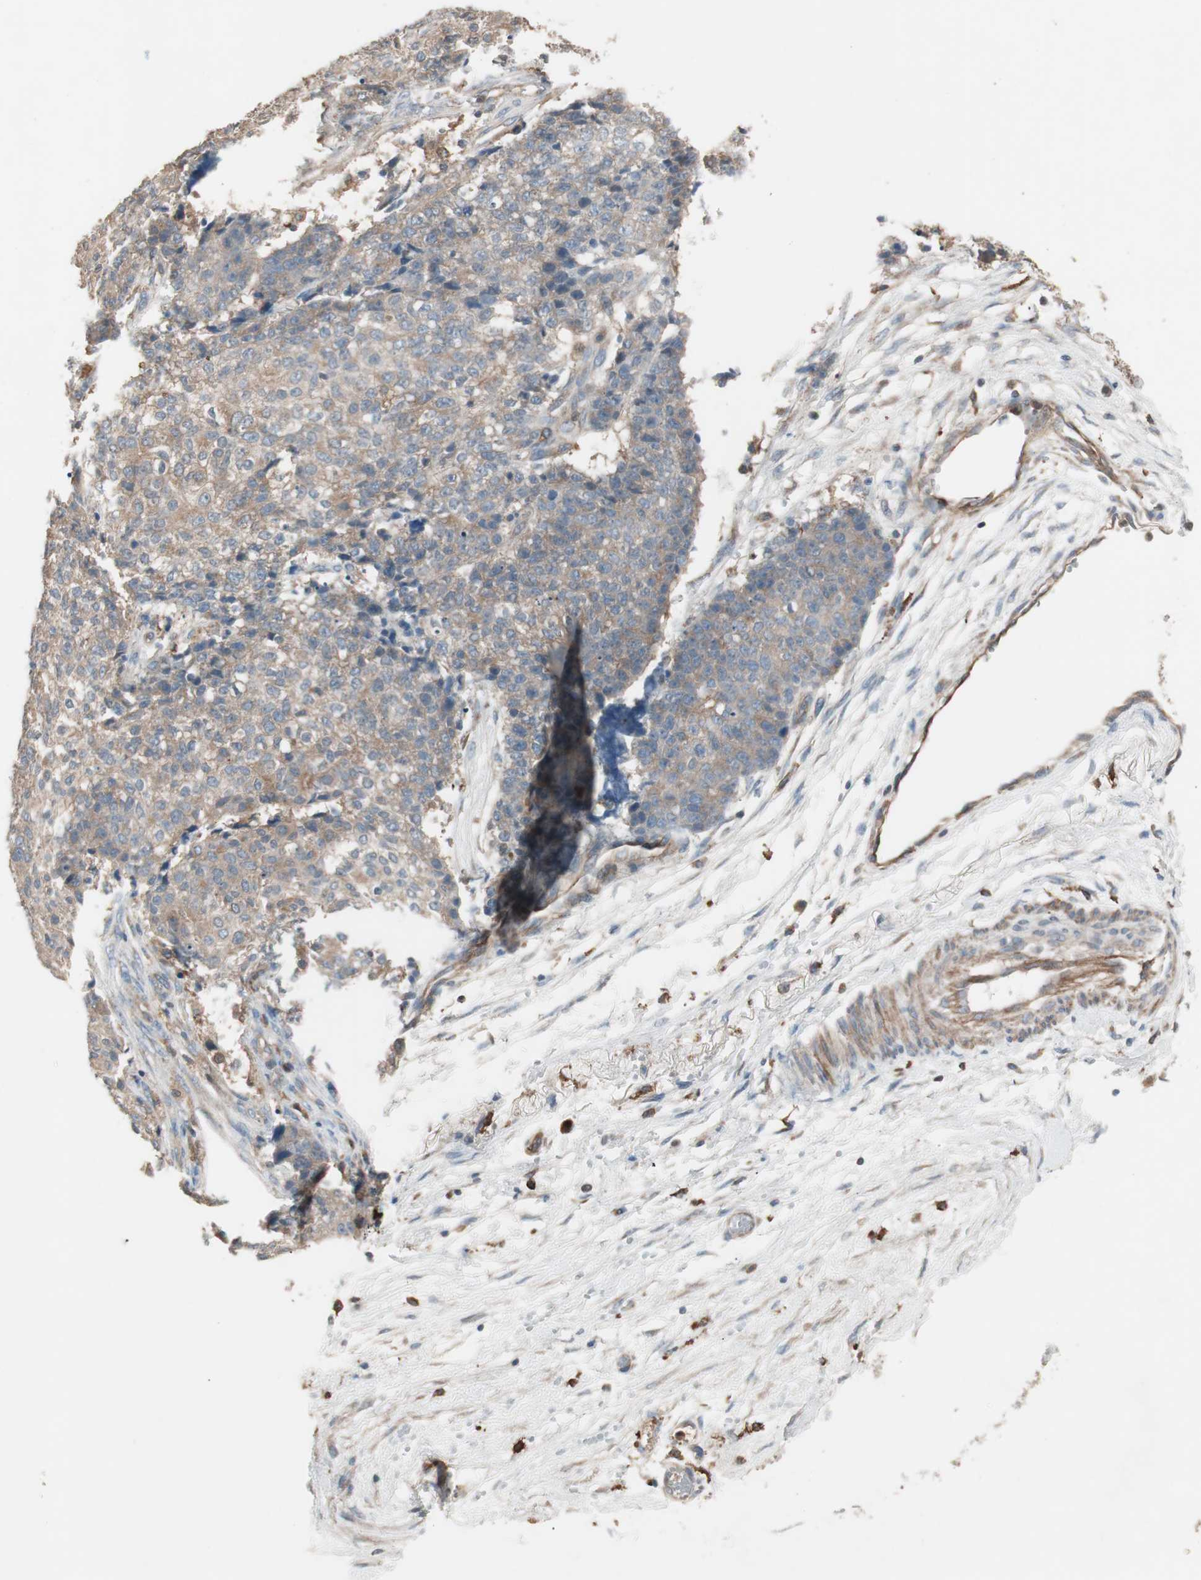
{"staining": {"intensity": "moderate", "quantity": ">75%", "location": "cytoplasmic/membranous"}, "tissue": "ovarian cancer", "cell_type": "Tumor cells", "image_type": "cancer", "snomed": [{"axis": "morphology", "description": "Carcinoma, endometroid"}, {"axis": "topography", "description": "Ovary"}], "caption": "Ovarian cancer (endometroid carcinoma) was stained to show a protein in brown. There is medium levels of moderate cytoplasmic/membranous expression in about >75% of tumor cells. The protein of interest is stained brown, and the nuclei are stained in blue (DAB (3,3'-diaminobenzidine) IHC with brightfield microscopy, high magnification).", "gene": "STAB1", "patient": {"sex": "female", "age": 42}}